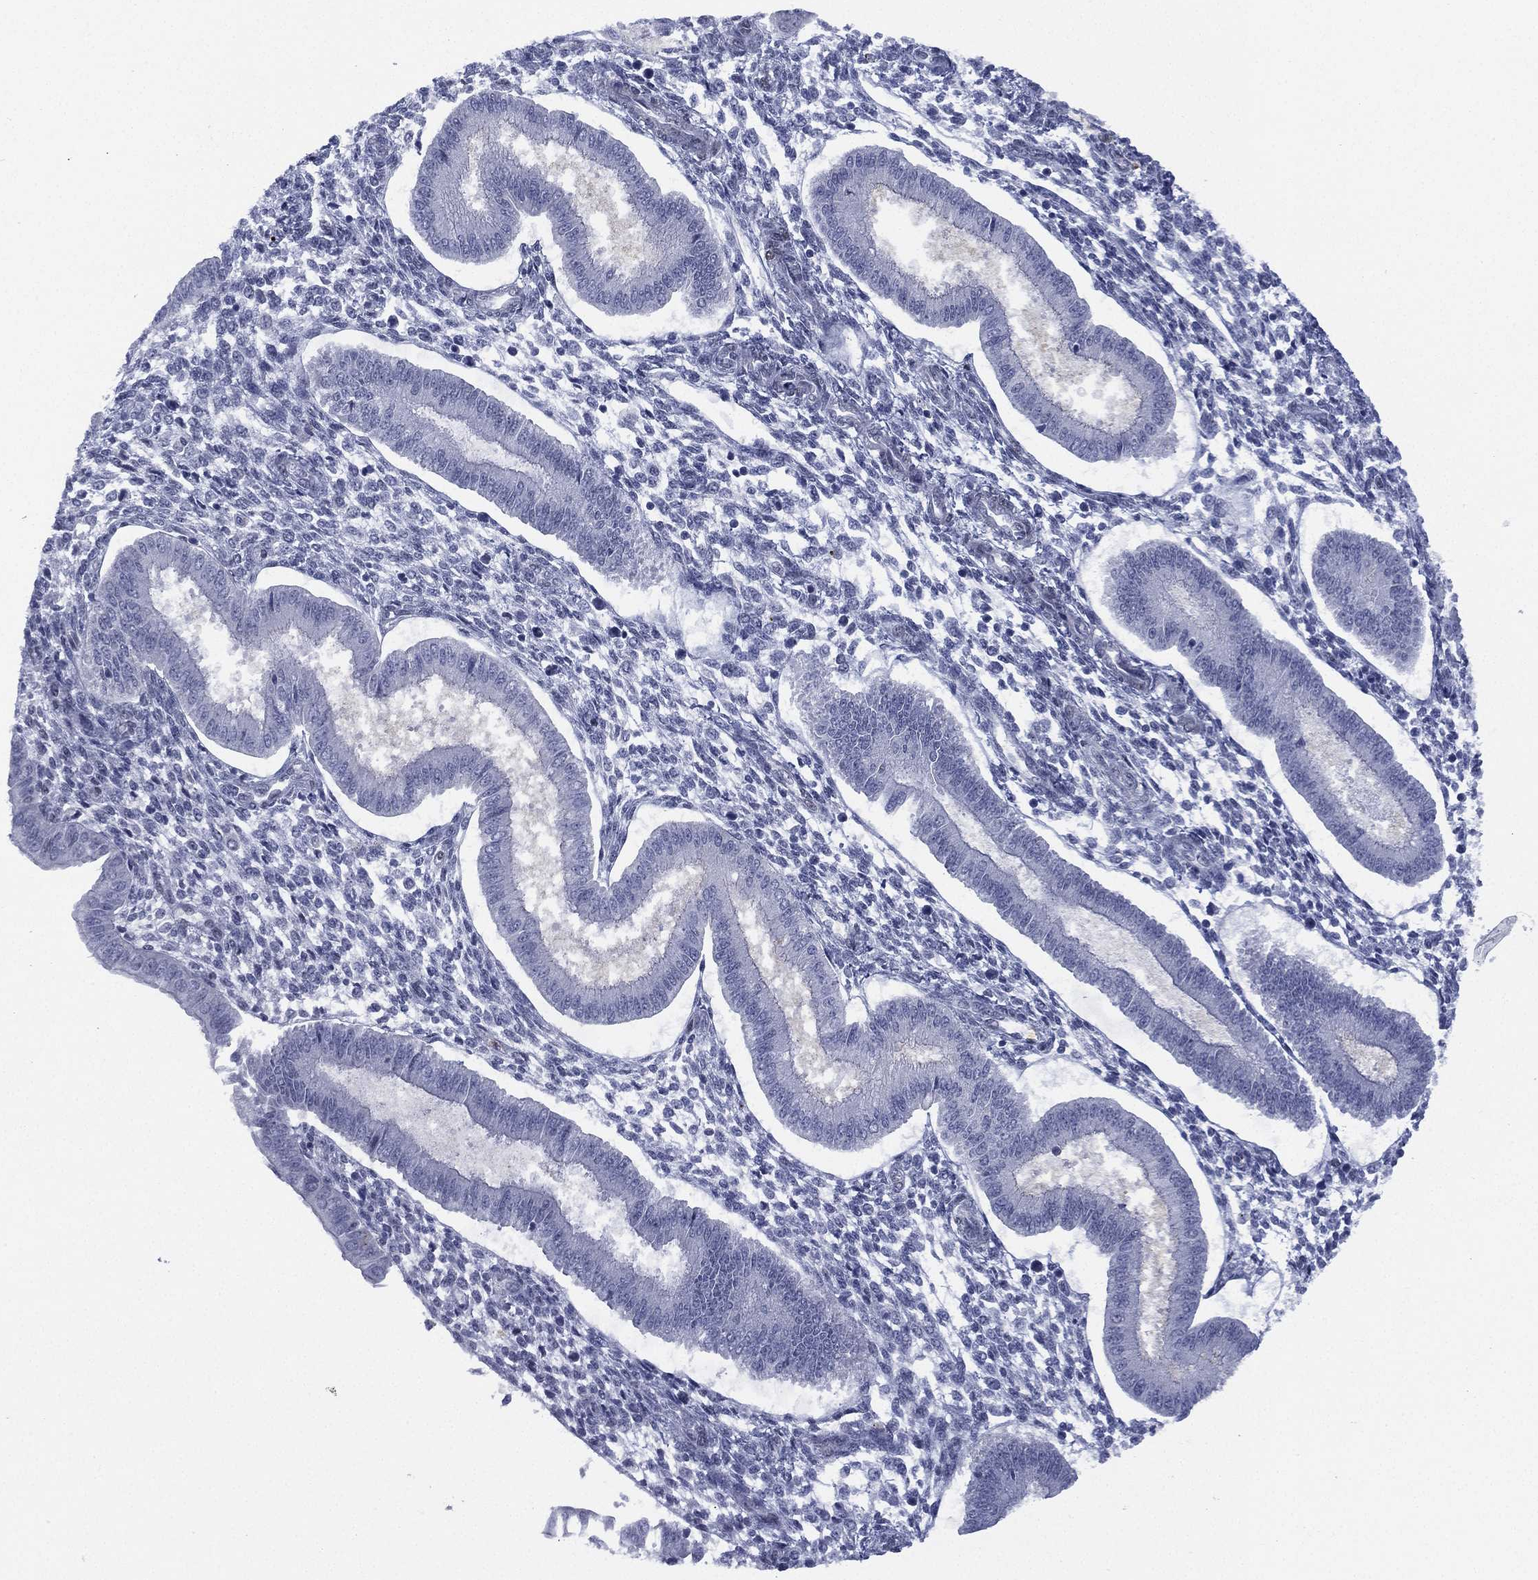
{"staining": {"intensity": "weak", "quantity": "<25%", "location": "nuclear"}, "tissue": "endometrium", "cell_type": "Cells in endometrial stroma", "image_type": "normal", "snomed": [{"axis": "morphology", "description": "Normal tissue, NOS"}, {"axis": "topography", "description": "Endometrium"}], "caption": "This is an immunohistochemistry (IHC) histopathology image of unremarkable human endometrium. There is no expression in cells in endometrial stroma.", "gene": "ZNF711", "patient": {"sex": "female", "age": 43}}